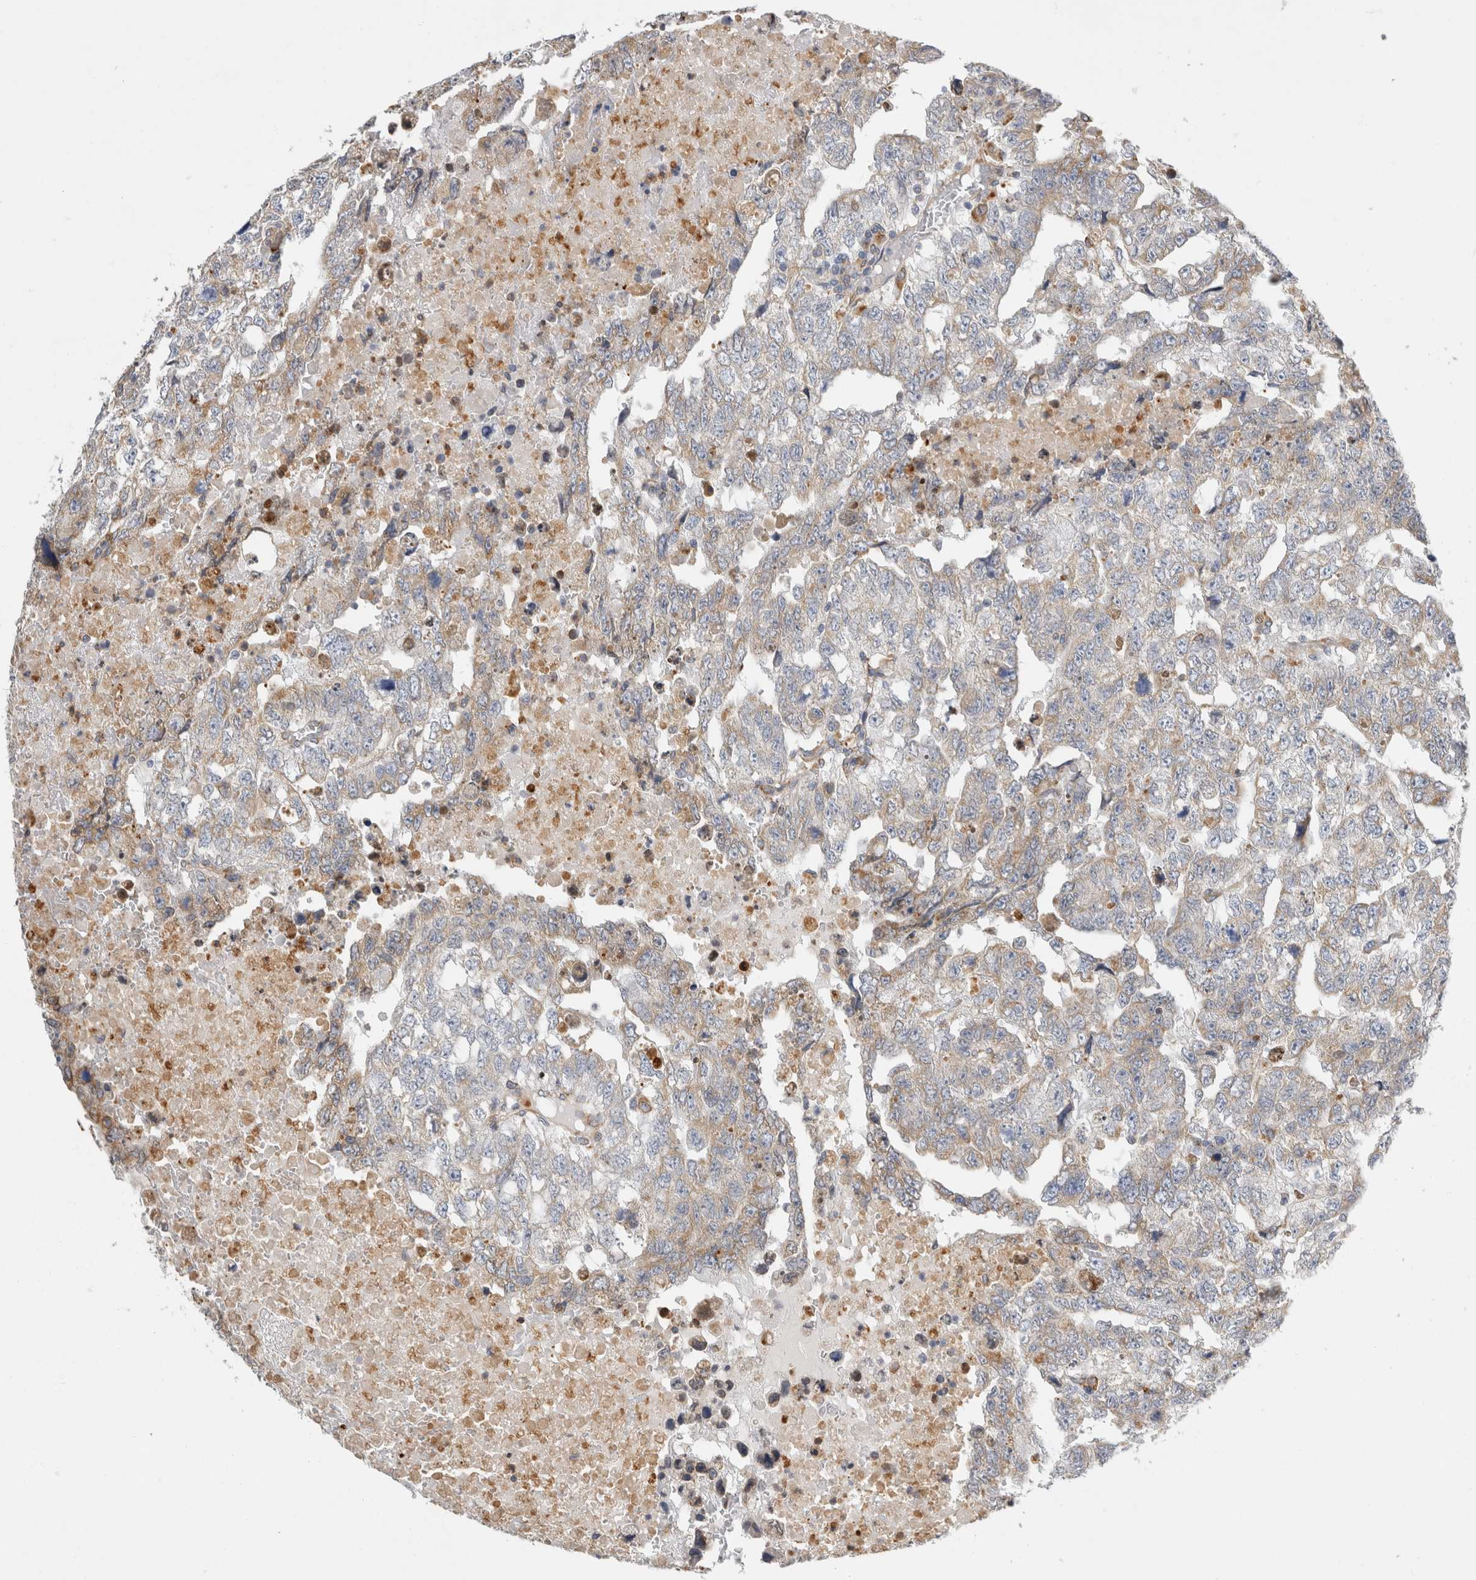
{"staining": {"intensity": "weak", "quantity": "<25%", "location": "cytoplasmic/membranous"}, "tissue": "testis cancer", "cell_type": "Tumor cells", "image_type": "cancer", "snomed": [{"axis": "morphology", "description": "Carcinoma, Embryonal, NOS"}, {"axis": "topography", "description": "Testis"}], "caption": "Immunohistochemistry (IHC) histopathology image of embryonal carcinoma (testis) stained for a protein (brown), which shows no expression in tumor cells.", "gene": "RPN2", "patient": {"sex": "male", "age": 36}}